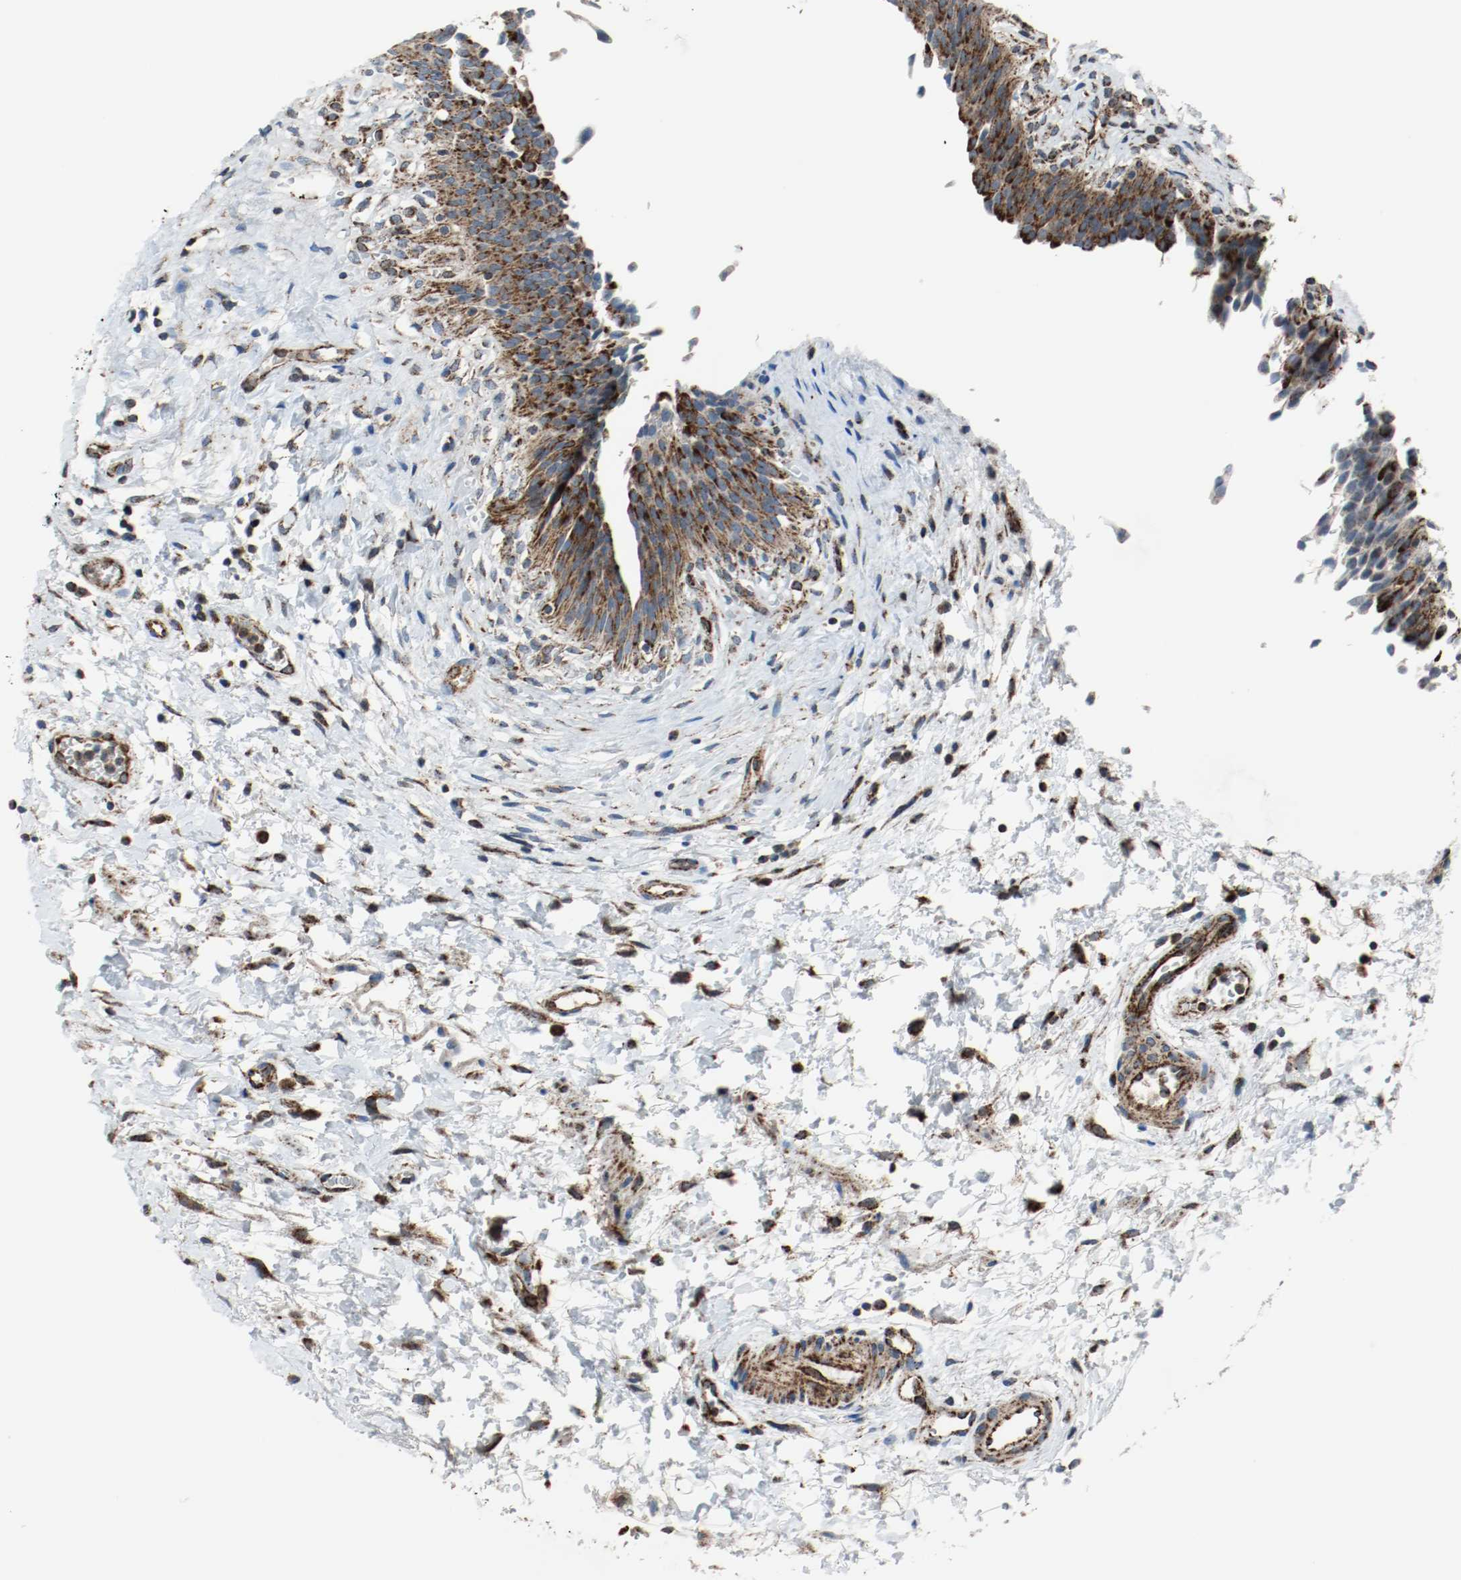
{"staining": {"intensity": "strong", "quantity": ">75%", "location": "cytoplasmic/membranous"}, "tissue": "urinary bladder", "cell_type": "Urothelial cells", "image_type": "normal", "snomed": [{"axis": "morphology", "description": "Normal tissue, NOS"}, {"axis": "morphology", "description": "Dysplasia, NOS"}, {"axis": "topography", "description": "Urinary bladder"}], "caption": "Immunohistochemical staining of unremarkable human urinary bladder reveals high levels of strong cytoplasmic/membranous positivity in approximately >75% of urothelial cells.", "gene": "TXNRD1", "patient": {"sex": "male", "age": 35}}